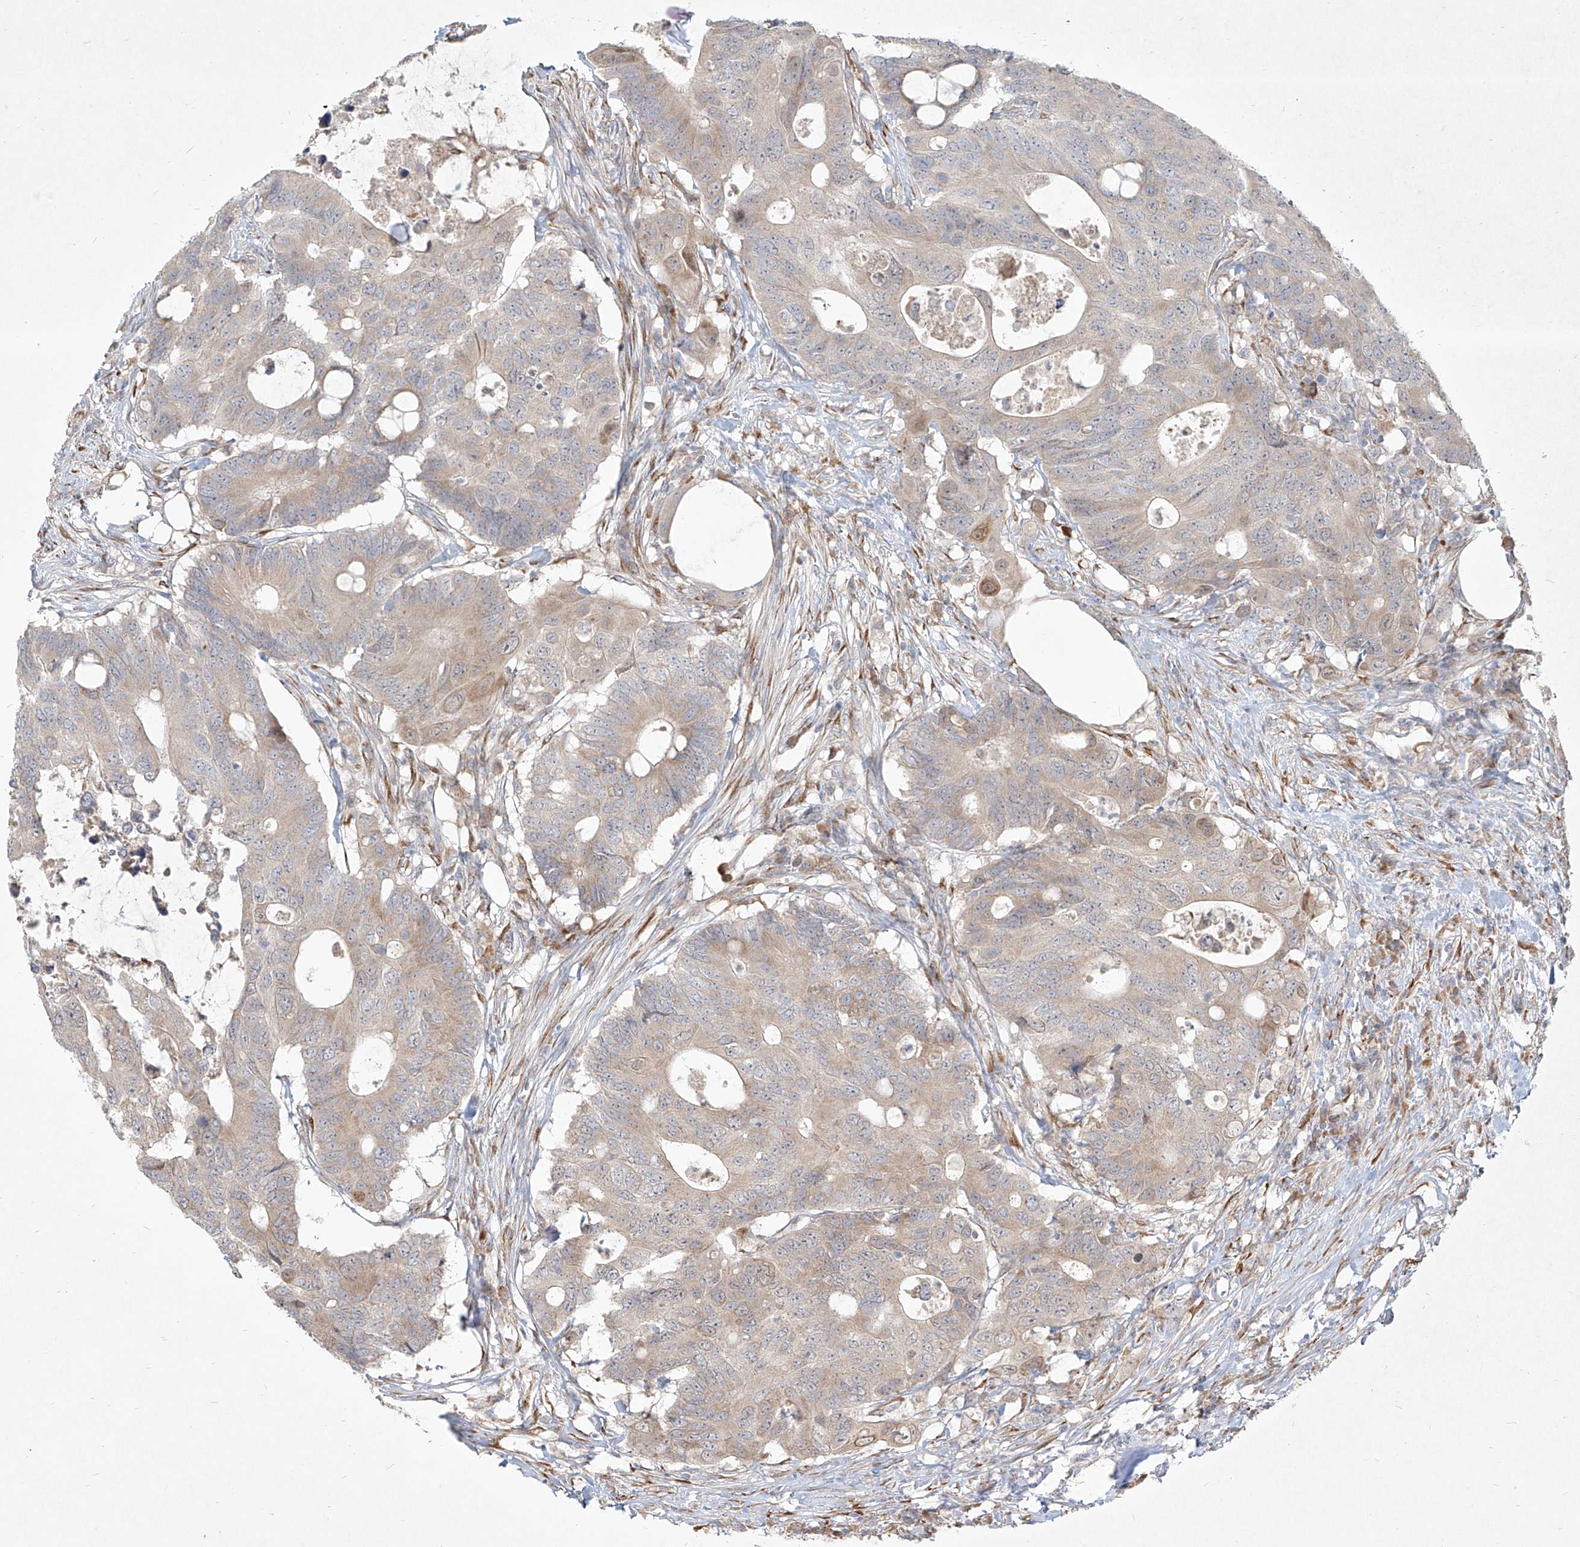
{"staining": {"intensity": "negative", "quantity": "none", "location": "none"}, "tissue": "colorectal cancer", "cell_type": "Tumor cells", "image_type": "cancer", "snomed": [{"axis": "morphology", "description": "Adenocarcinoma, NOS"}, {"axis": "topography", "description": "Colon"}], "caption": "Histopathology image shows no protein expression in tumor cells of adenocarcinoma (colorectal) tissue. Brightfield microscopy of immunohistochemistry stained with DAB (3,3'-diaminobenzidine) (brown) and hematoxylin (blue), captured at high magnification.", "gene": "CD209", "patient": {"sex": "male", "age": 71}}